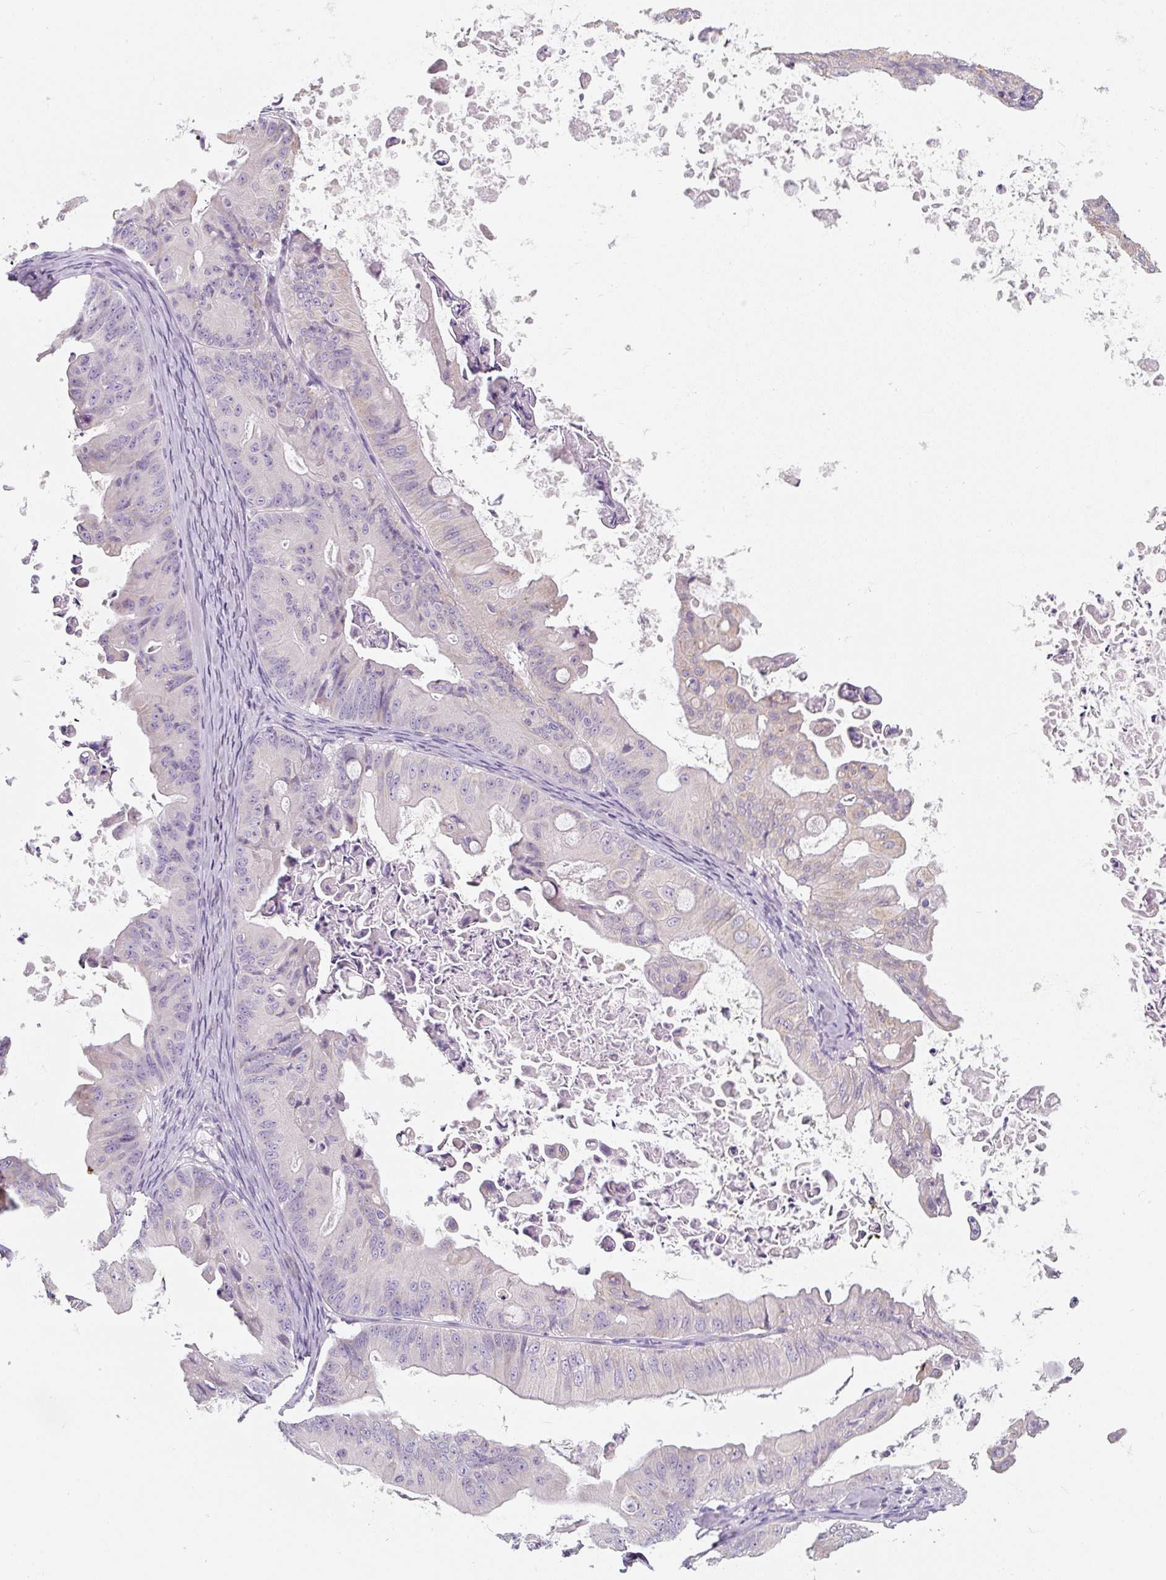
{"staining": {"intensity": "negative", "quantity": "none", "location": "none"}, "tissue": "ovarian cancer", "cell_type": "Tumor cells", "image_type": "cancer", "snomed": [{"axis": "morphology", "description": "Cystadenocarcinoma, mucinous, NOS"}, {"axis": "topography", "description": "Ovary"}], "caption": "High magnification brightfield microscopy of ovarian mucinous cystadenocarcinoma stained with DAB (3,3'-diaminobenzidine) (brown) and counterstained with hematoxylin (blue): tumor cells show no significant positivity.", "gene": "PWWP3B", "patient": {"sex": "female", "age": 37}}